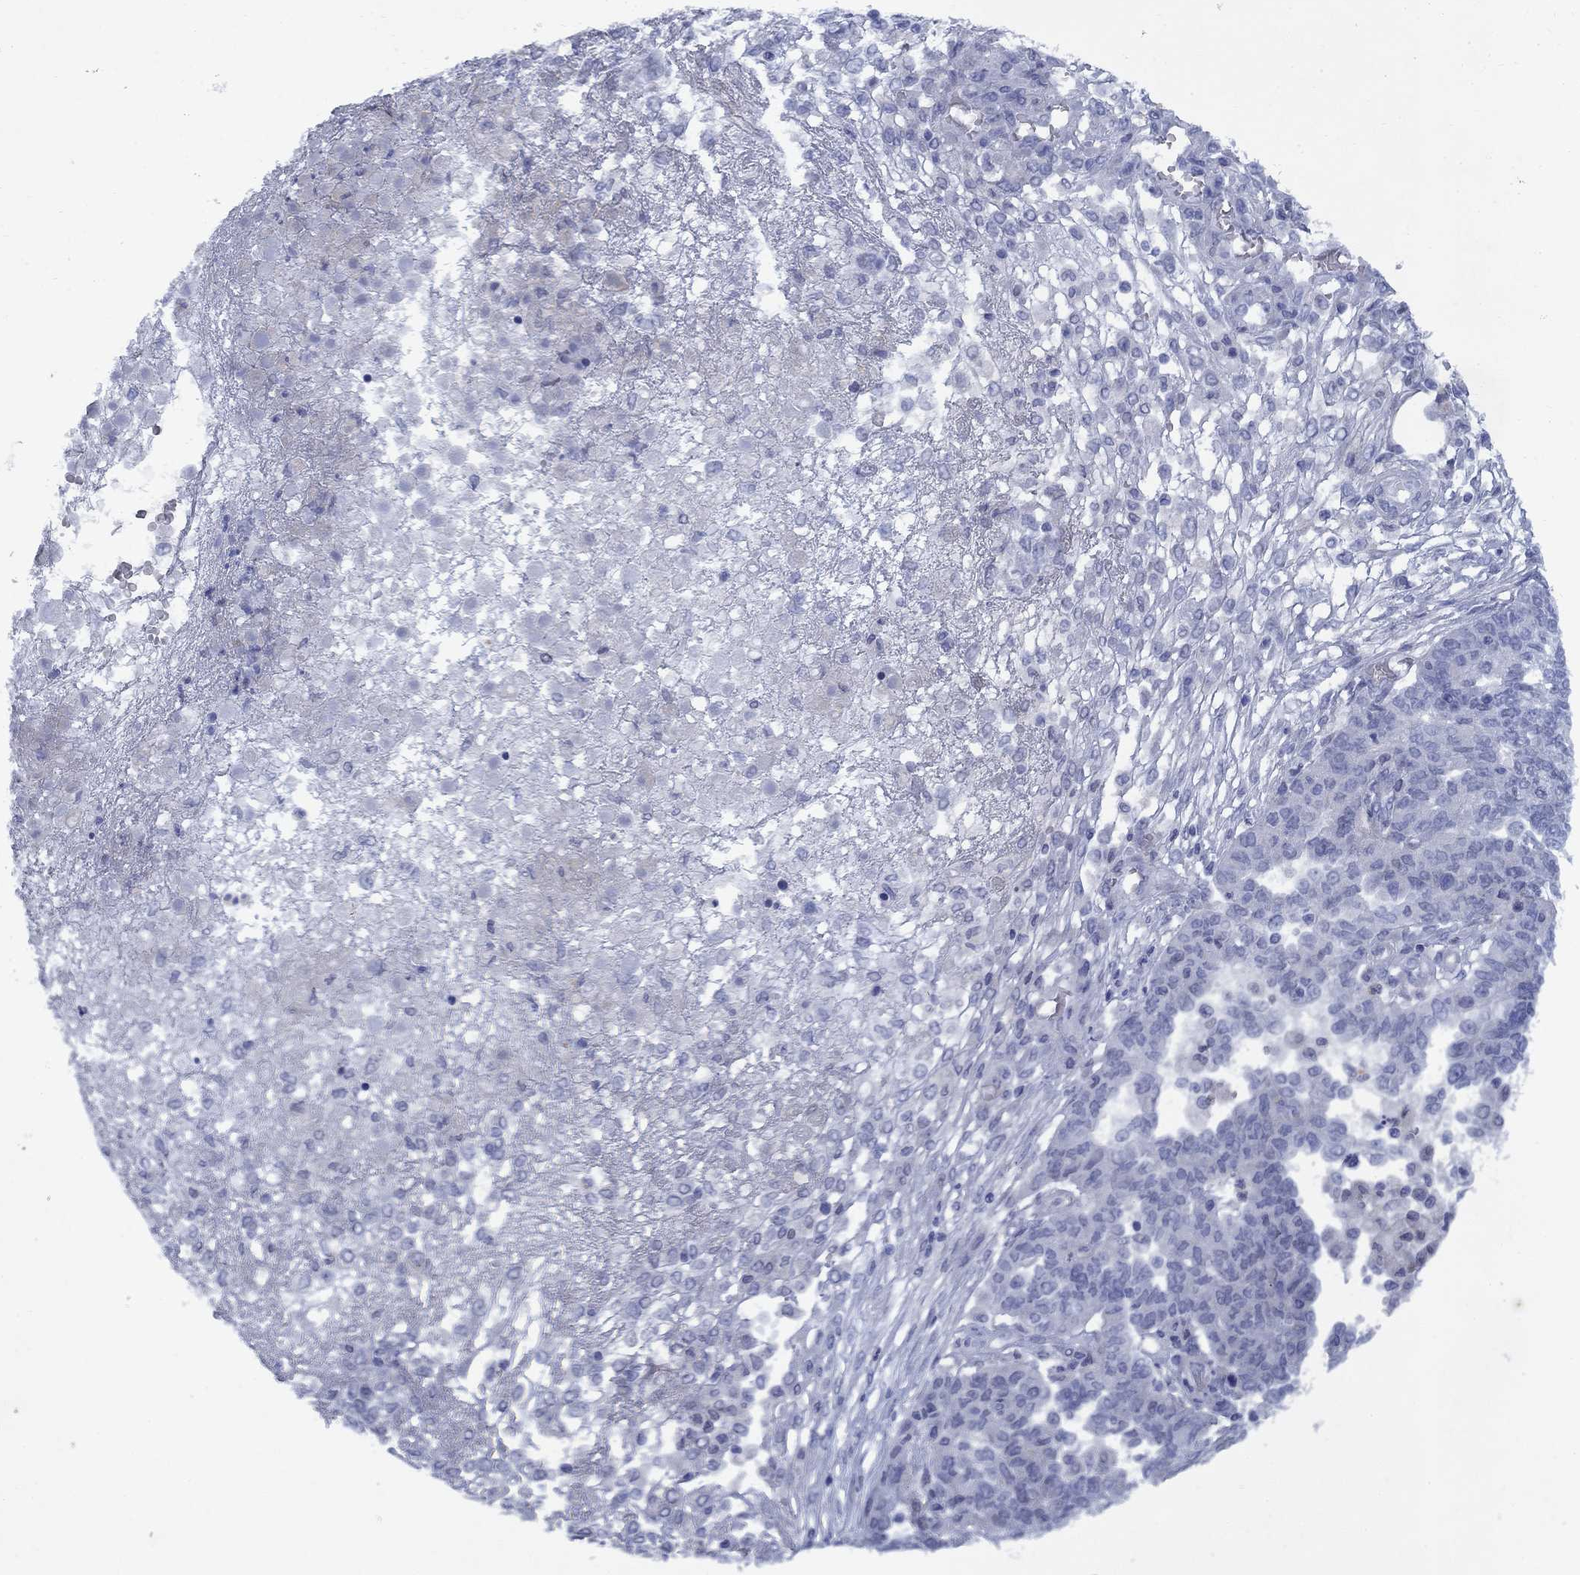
{"staining": {"intensity": "negative", "quantity": "none", "location": "none"}, "tissue": "ovarian cancer", "cell_type": "Tumor cells", "image_type": "cancer", "snomed": [{"axis": "morphology", "description": "Cystadenocarcinoma, serous, NOS"}, {"axis": "topography", "description": "Ovary"}], "caption": "Ovarian serous cystadenocarcinoma stained for a protein using IHC displays no staining tumor cells.", "gene": "STAB2", "patient": {"sex": "female", "age": 67}}